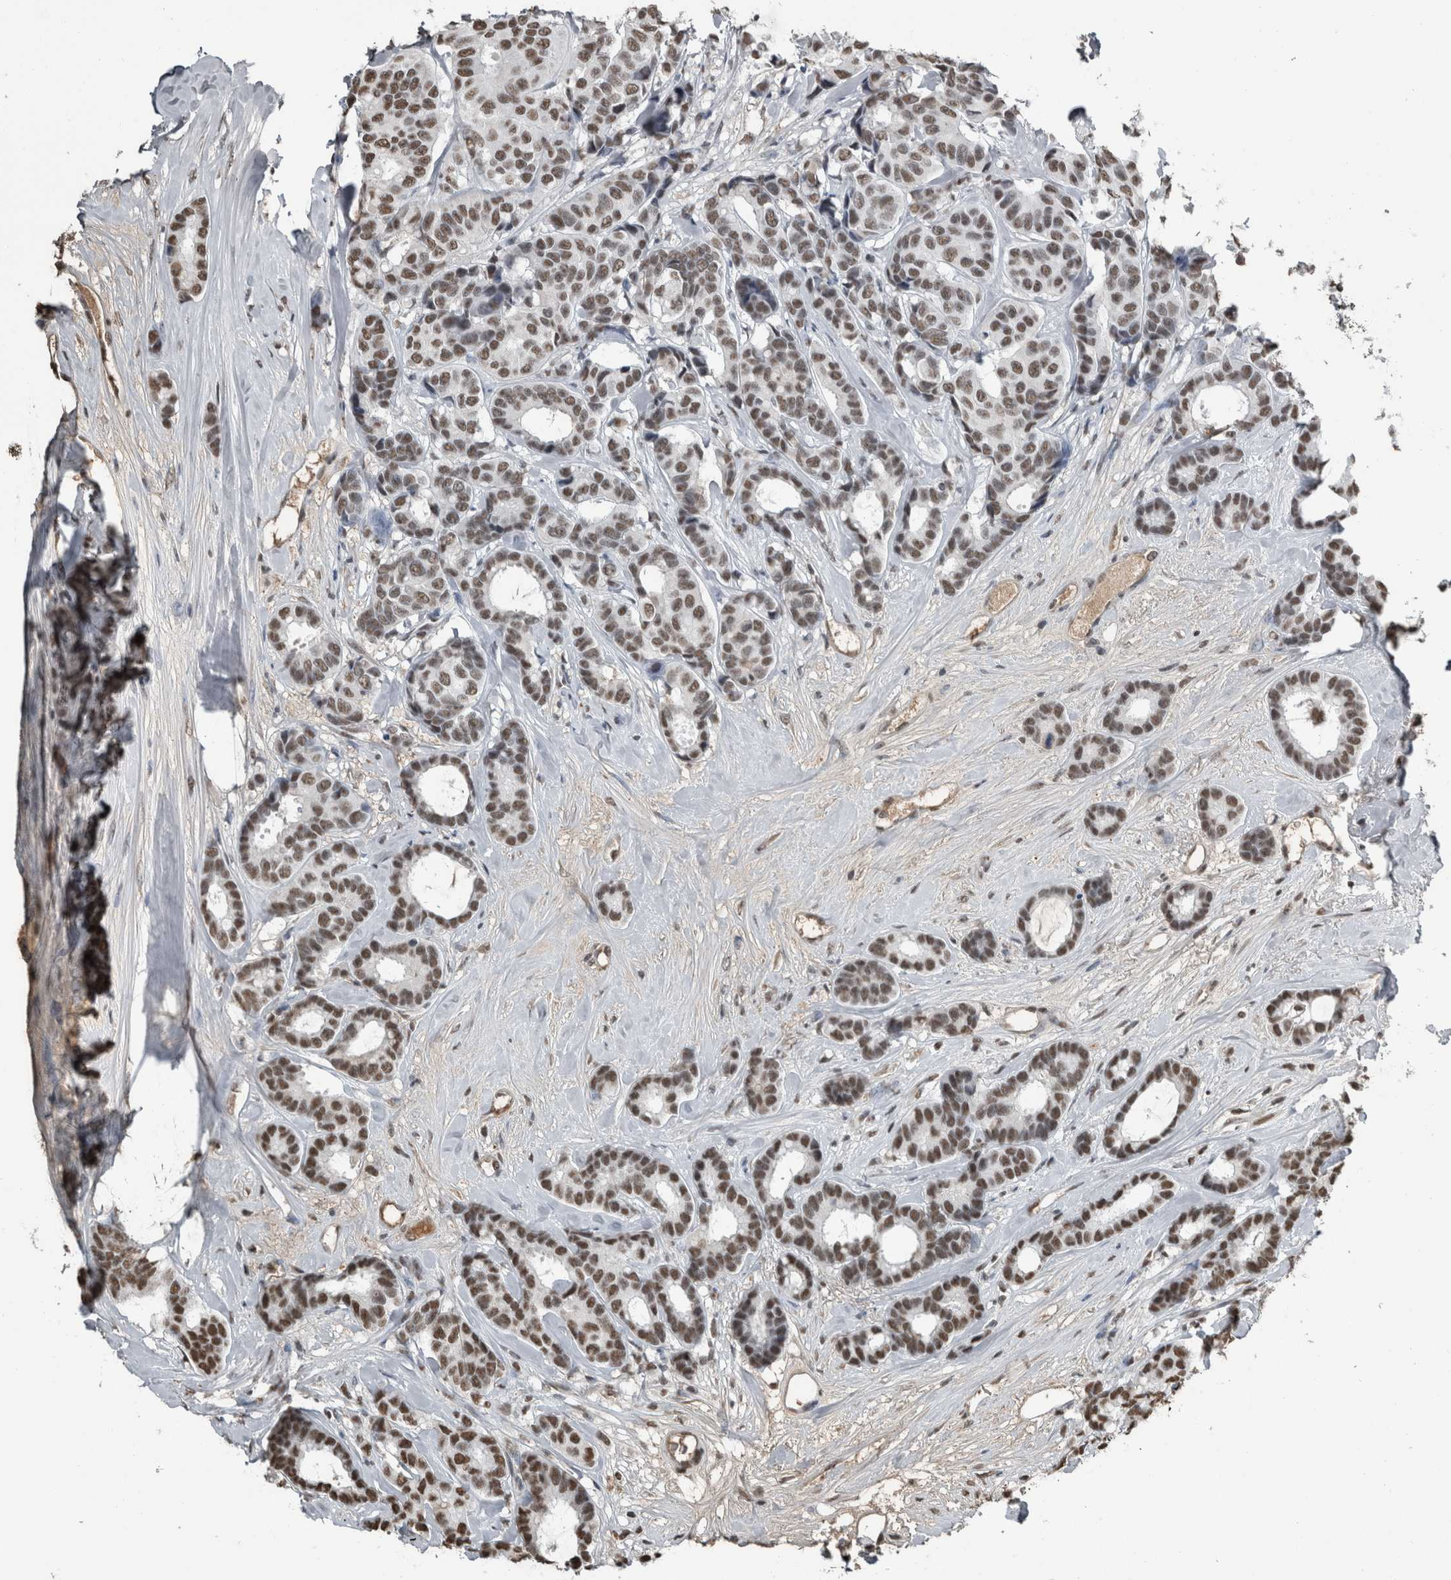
{"staining": {"intensity": "moderate", "quantity": ">75%", "location": "nuclear"}, "tissue": "breast cancer", "cell_type": "Tumor cells", "image_type": "cancer", "snomed": [{"axis": "morphology", "description": "Duct carcinoma"}, {"axis": "topography", "description": "Breast"}], "caption": "Human breast cancer stained for a protein (brown) exhibits moderate nuclear positive staining in about >75% of tumor cells.", "gene": "TGS1", "patient": {"sex": "female", "age": 87}}